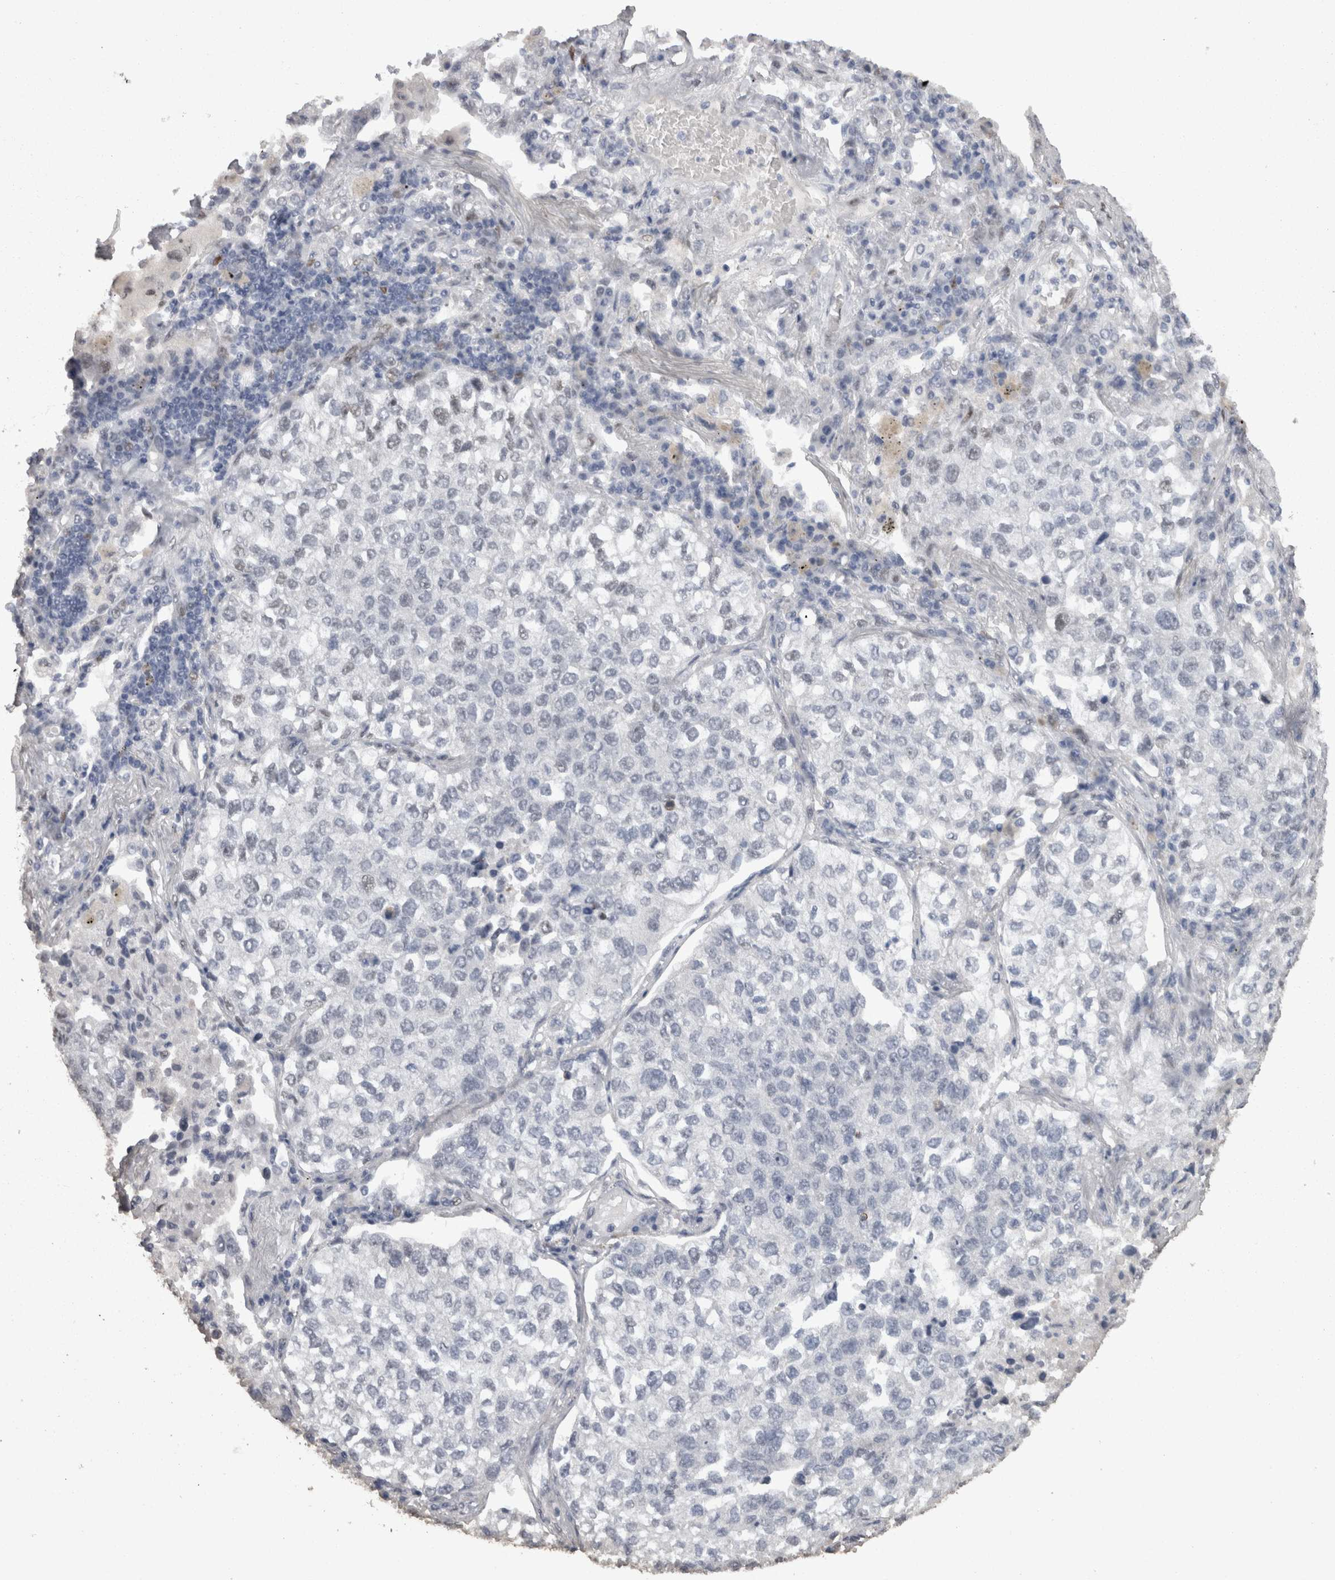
{"staining": {"intensity": "negative", "quantity": "none", "location": "none"}, "tissue": "lung cancer", "cell_type": "Tumor cells", "image_type": "cancer", "snomed": [{"axis": "morphology", "description": "Adenocarcinoma, NOS"}, {"axis": "topography", "description": "Lung"}], "caption": "There is no significant expression in tumor cells of lung cancer (adenocarcinoma). (DAB (3,3'-diaminobenzidine) immunohistochemistry (IHC) with hematoxylin counter stain).", "gene": "C1orf54", "patient": {"sex": "male", "age": 63}}